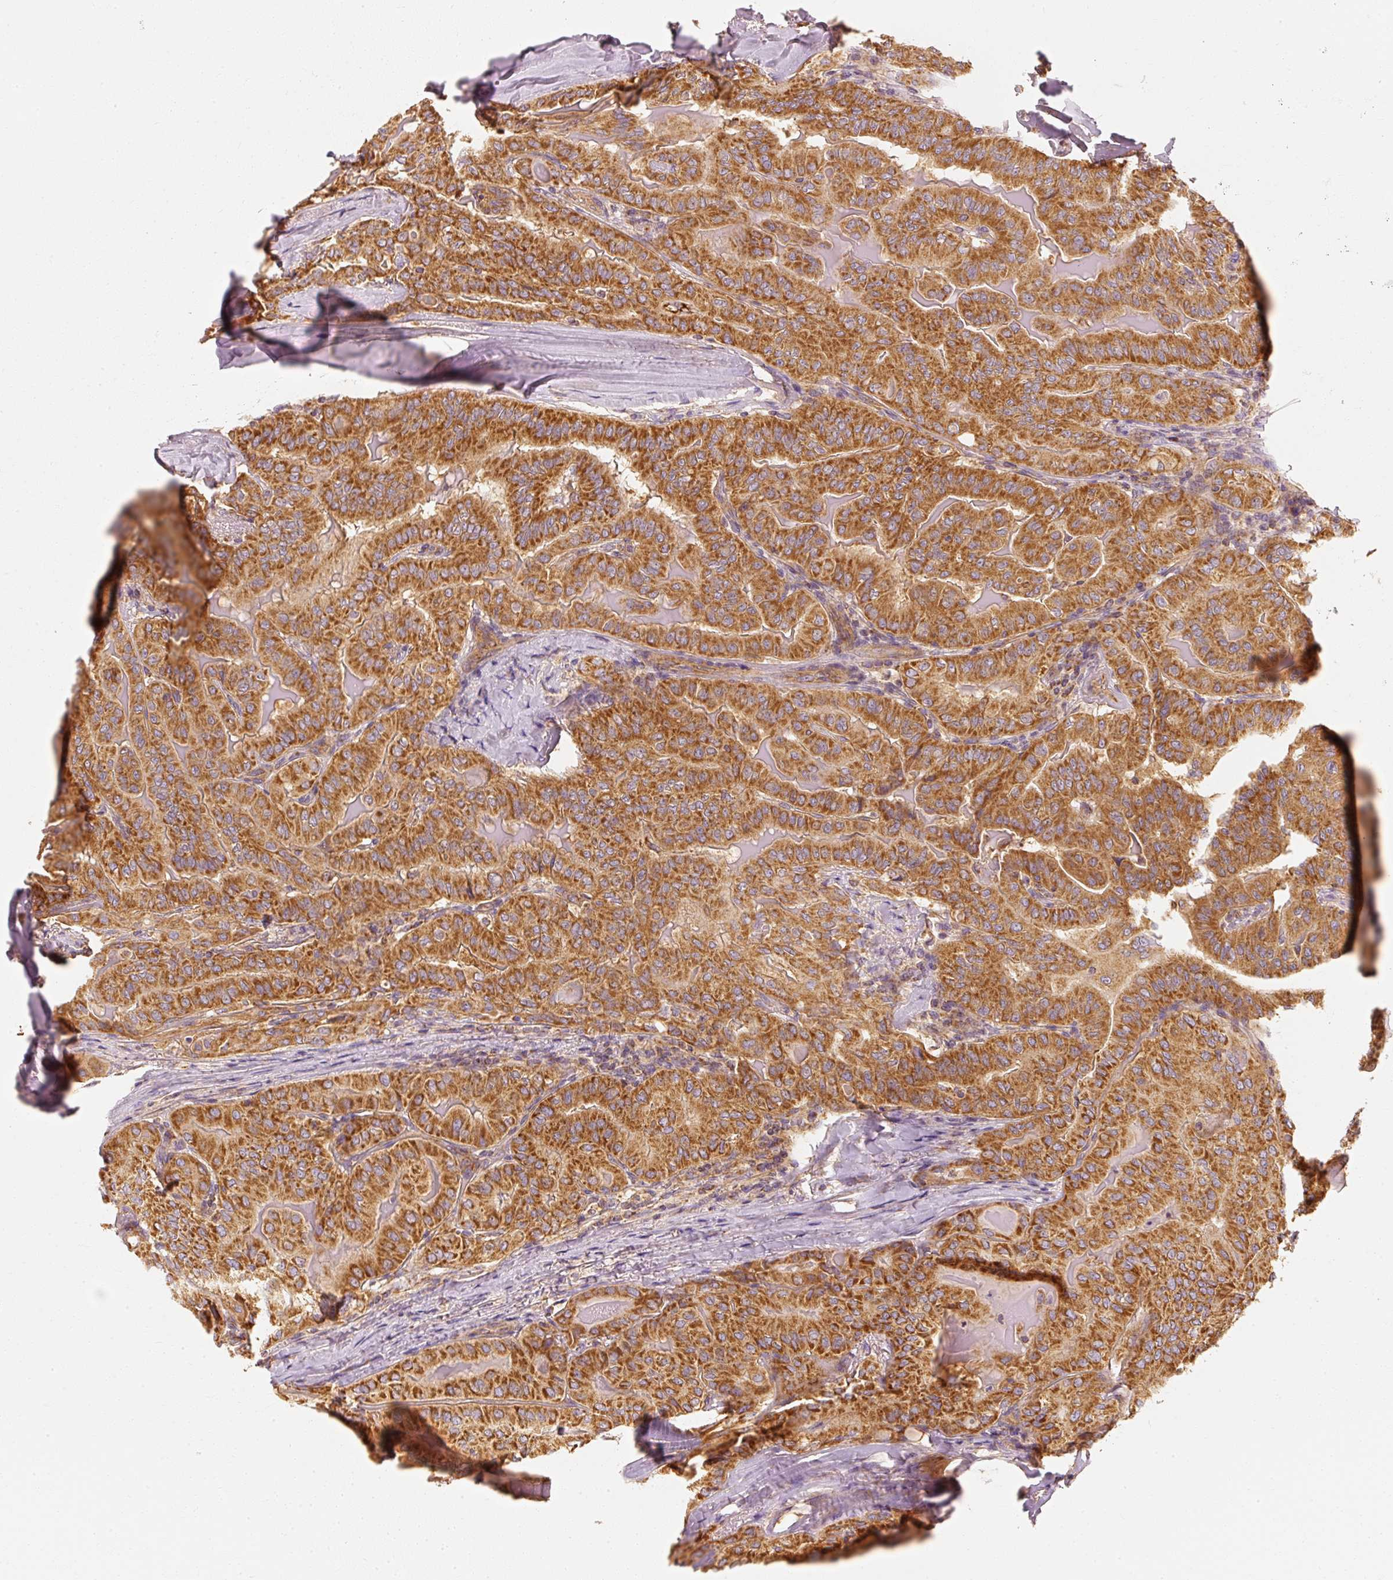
{"staining": {"intensity": "strong", "quantity": ">75%", "location": "cytoplasmic/membranous"}, "tissue": "thyroid cancer", "cell_type": "Tumor cells", "image_type": "cancer", "snomed": [{"axis": "morphology", "description": "Papillary adenocarcinoma, NOS"}, {"axis": "topography", "description": "Thyroid gland"}], "caption": "This image reveals thyroid papillary adenocarcinoma stained with immunohistochemistry (IHC) to label a protein in brown. The cytoplasmic/membranous of tumor cells show strong positivity for the protein. Nuclei are counter-stained blue.", "gene": "TOMM40", "patient": {"sex": "female", "age": 68}}